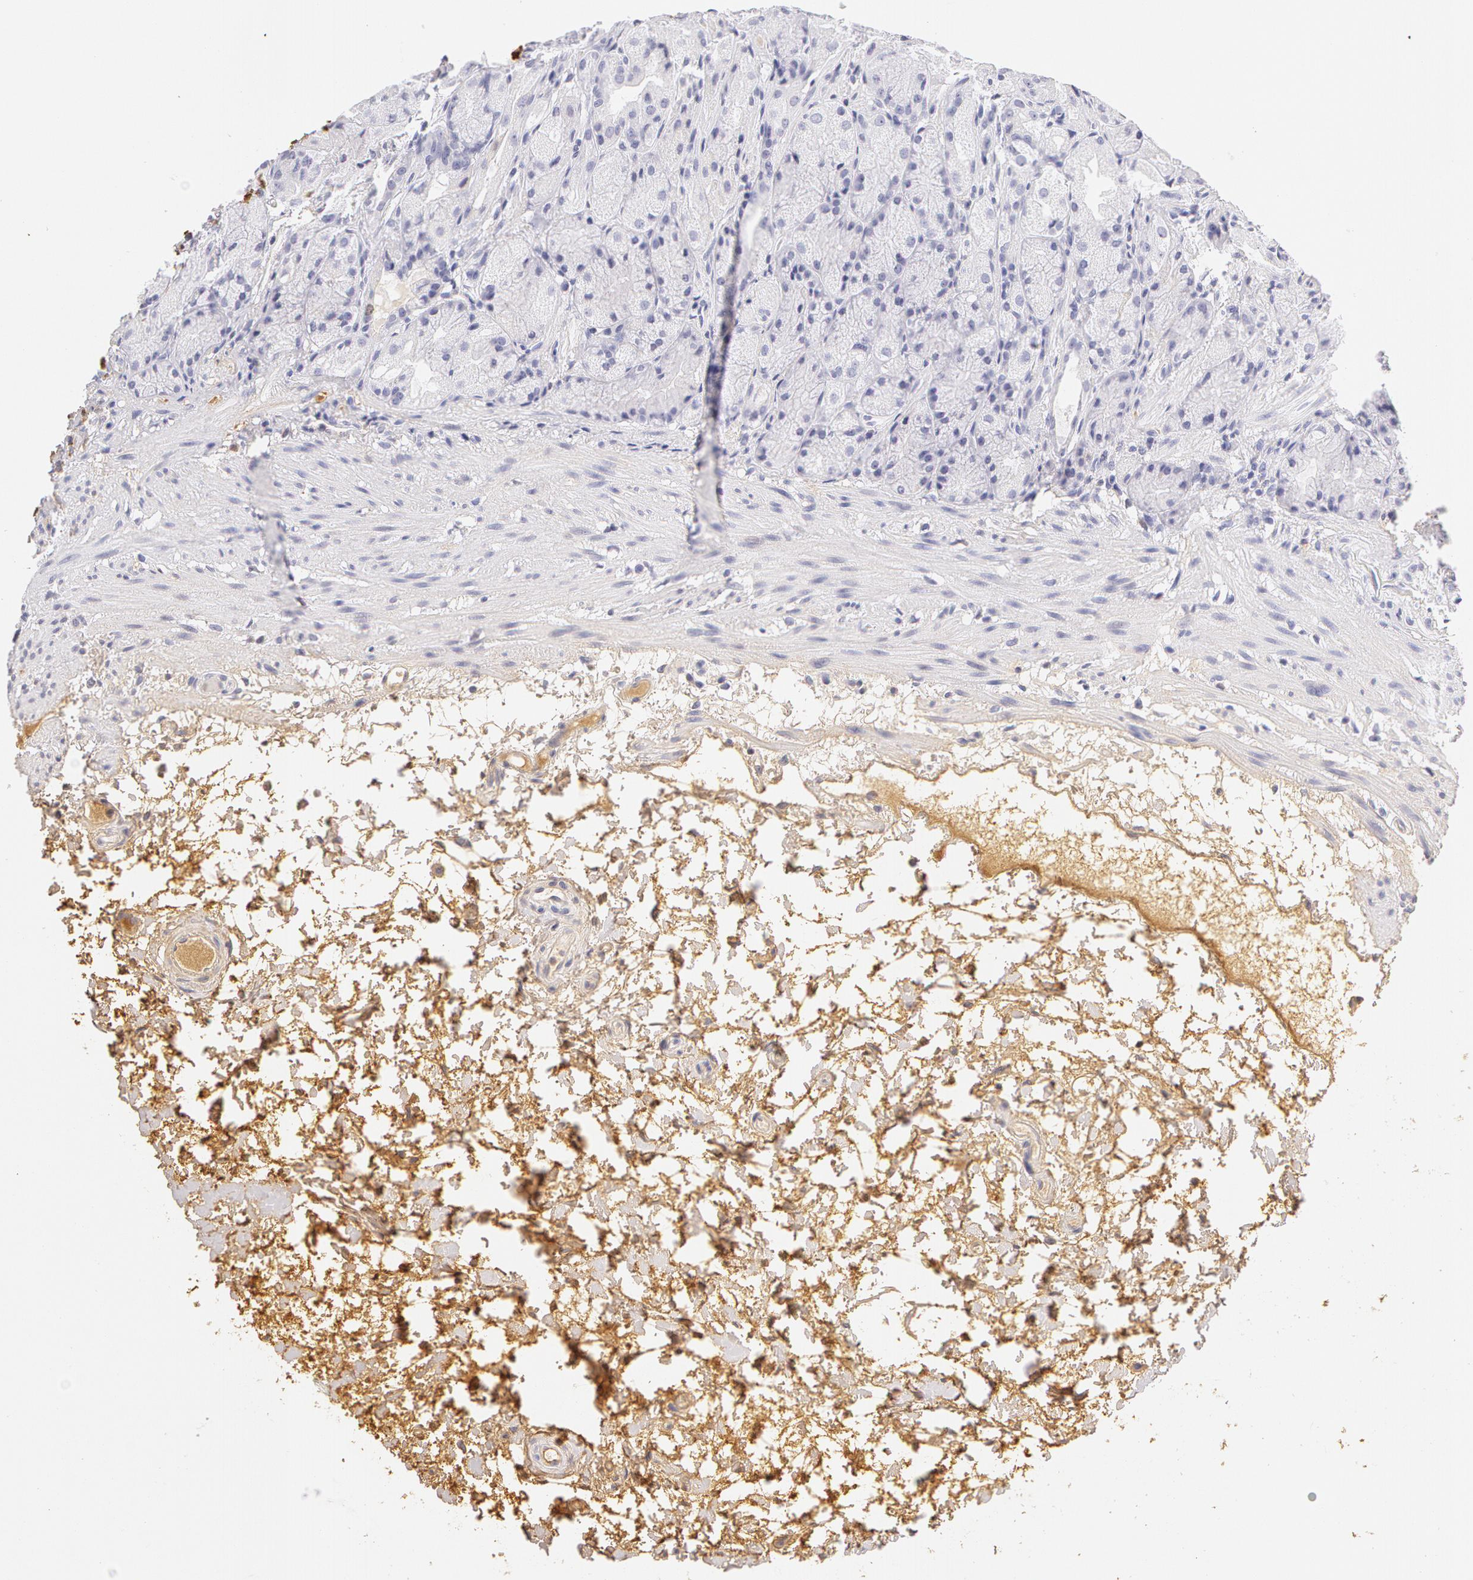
{"staining": {"intensity": "negative", "quantity": "none", "location": "none"}, "tissue": "stomach", "cell_type": "Glandular cells", "image_type": "normal", "snomed": [{"axis": "morphology", "description": "Normal tissue, NOS"}, {"axis": "topography", "description": "Stomach, upper"}], "caption": "This is a image of immunohistochemistry staining of benign stomach, which shows no positivity in glandular cells.", "gene": "AHSG", "patient": {"sex": "female", "age": 75}}